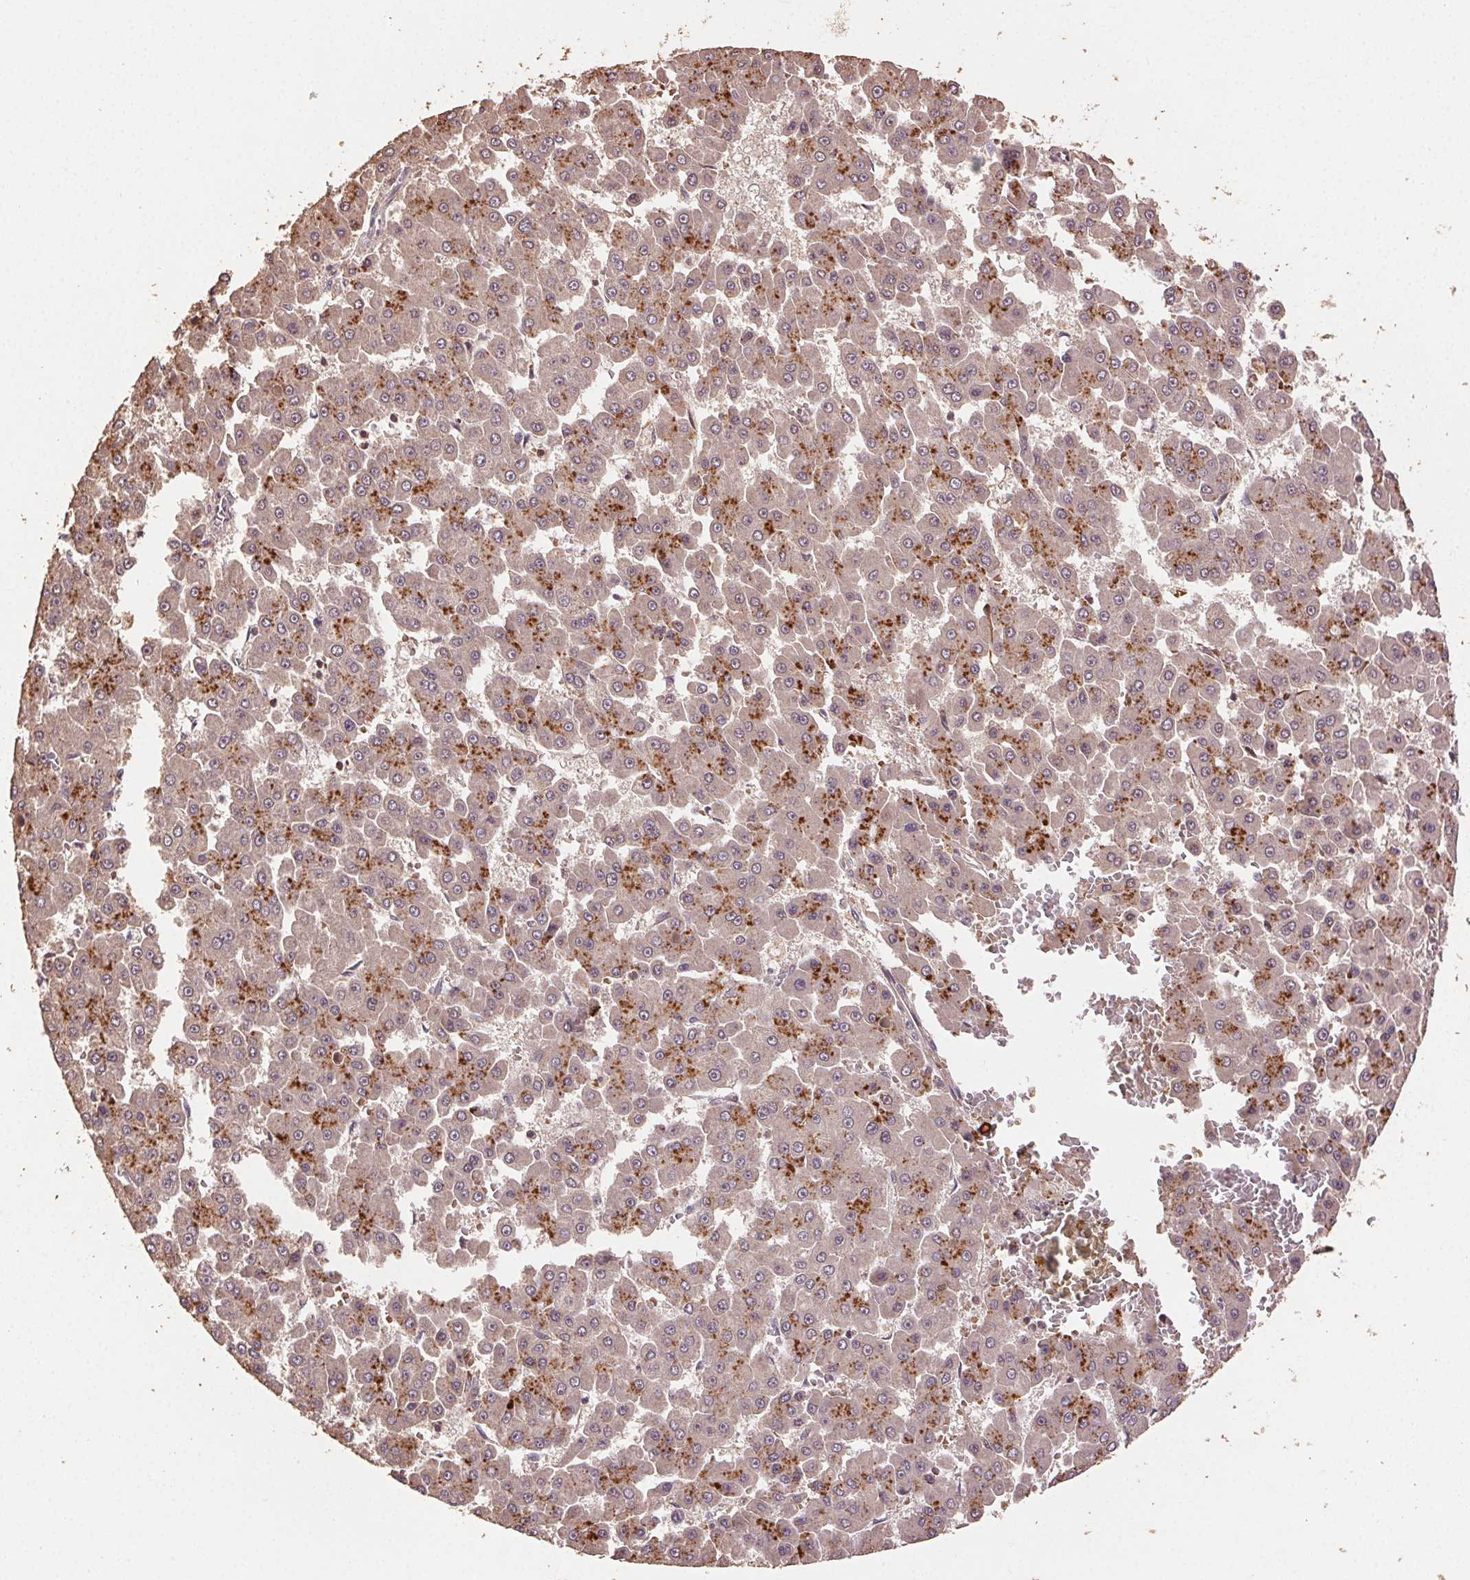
{"staining": {"intensity": "weak", "quantity": ">75%", "location": "cytoplasmic/membranous"}, "tissue": "liver cancer", "cell_type": "Tumor cells", "image_type": "cancer", "snomed": [{"axis": "morphology", "description": "Carcinoma, Hepatocellular, NOS"}, {"axis": "topography", "description": "Liver"}], "caption": "A low amount of weak cytoplasmic/membranous expression is present in approximately >75% of tumor cells in hepatocellular carcinoma (liver) tissue.", "gene": "KLHL15", "patient": {"sex": "male", "age": 78}}